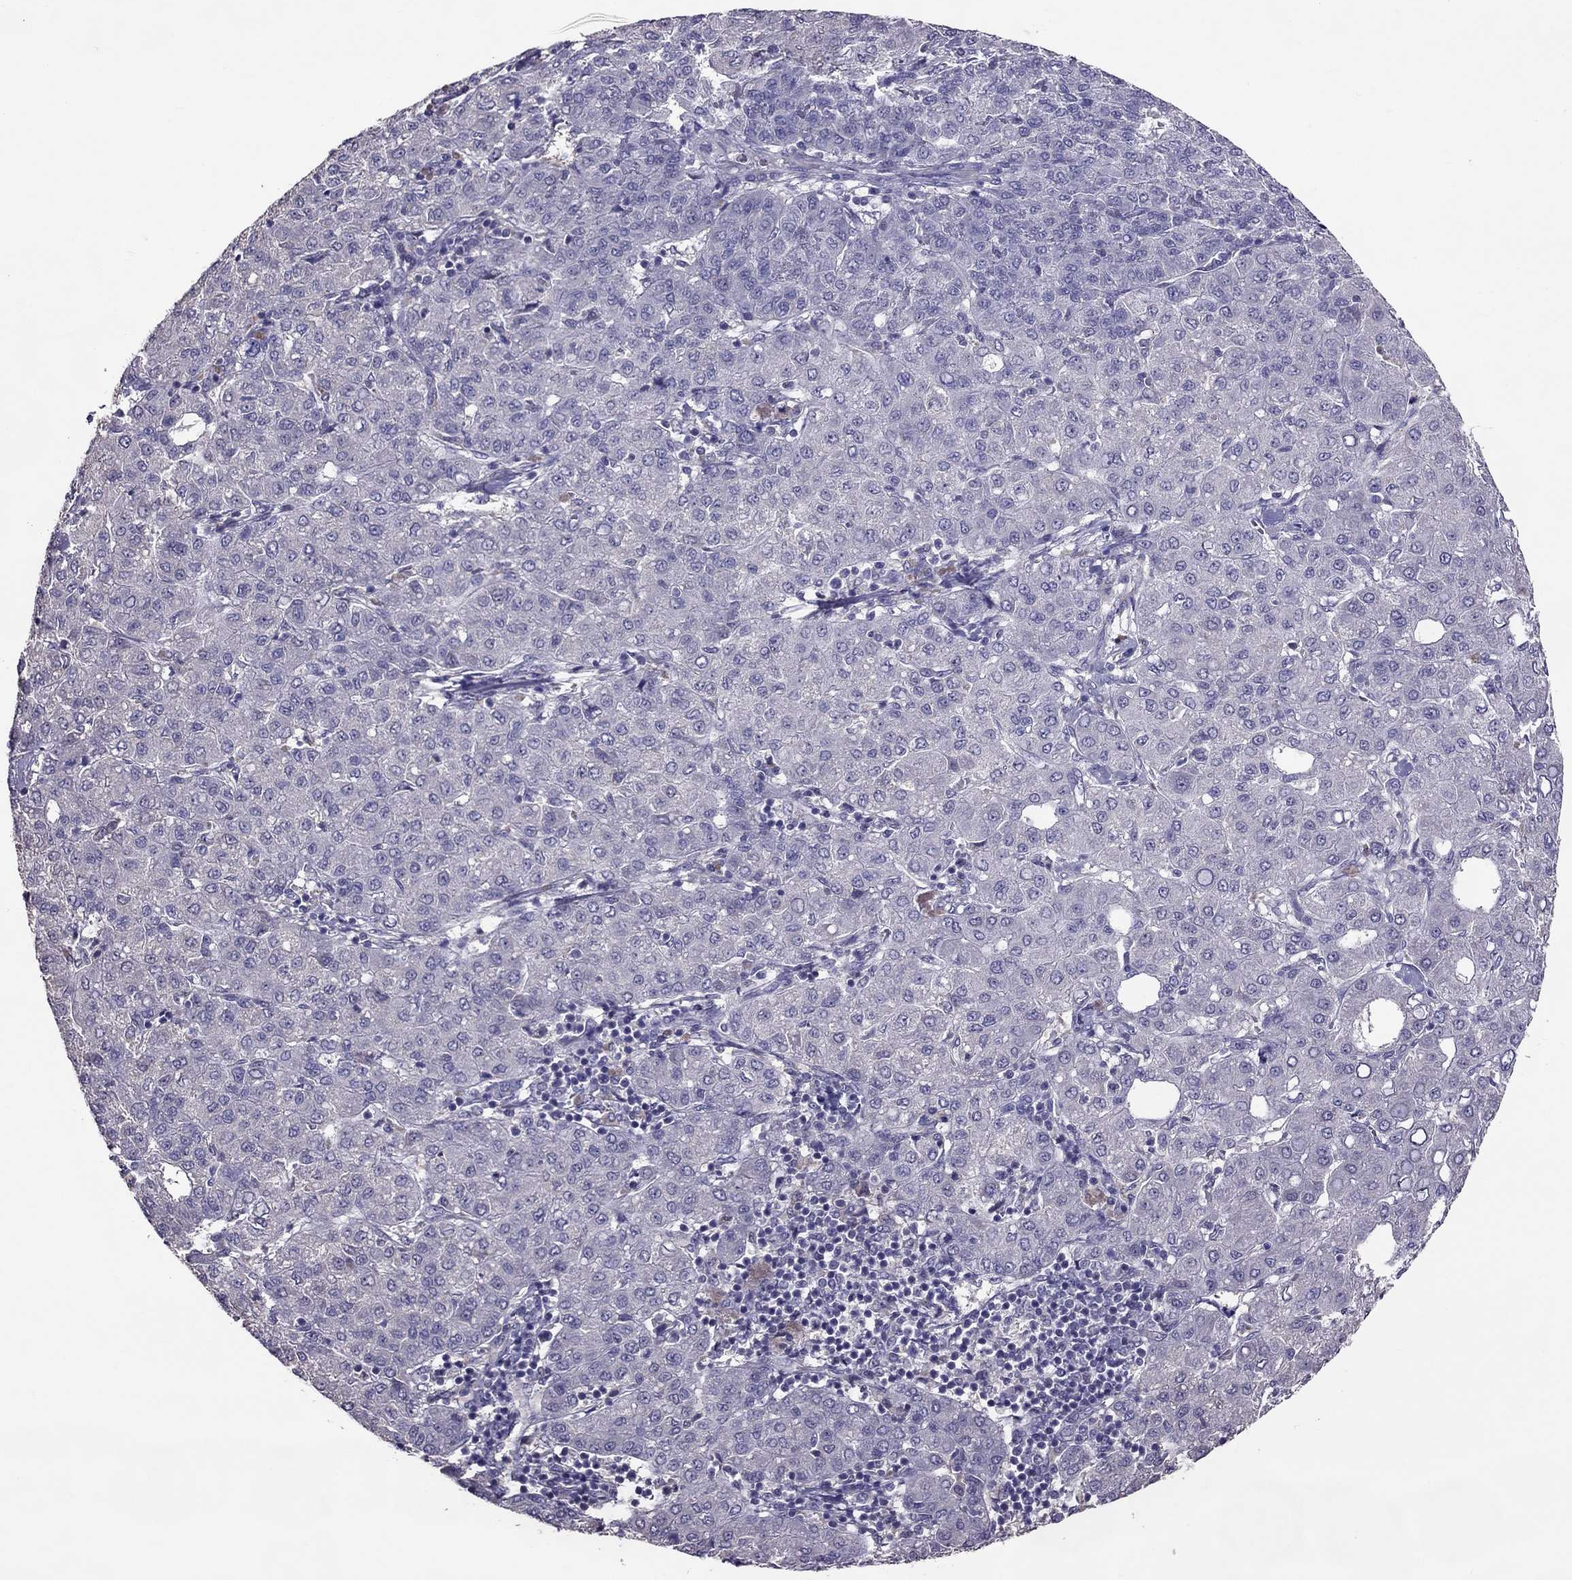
{"staining": {"intensity": "negative", "quantity": "none", "location": "none"}, "tissue": "liver cancer", "cell_type": "Tumor cells", "image_type": "cancer", "snomed": [{"axis": "morphology", "description": "Carcinoma, Hepatocellular, NOS"}, {"axis": "topography", "description": "Liver"}], "caption": "Immunohistochemistry (IHC) micrograph of neoplastic tissue: human hepatocellular carcinoma (liver) stained with DAB (3,3'-diaminobenzidine) demonstrates no significant protein expression in tumor cells.", "gene": "LRRC46", "patient": {"sex": "male", "age": 65}}